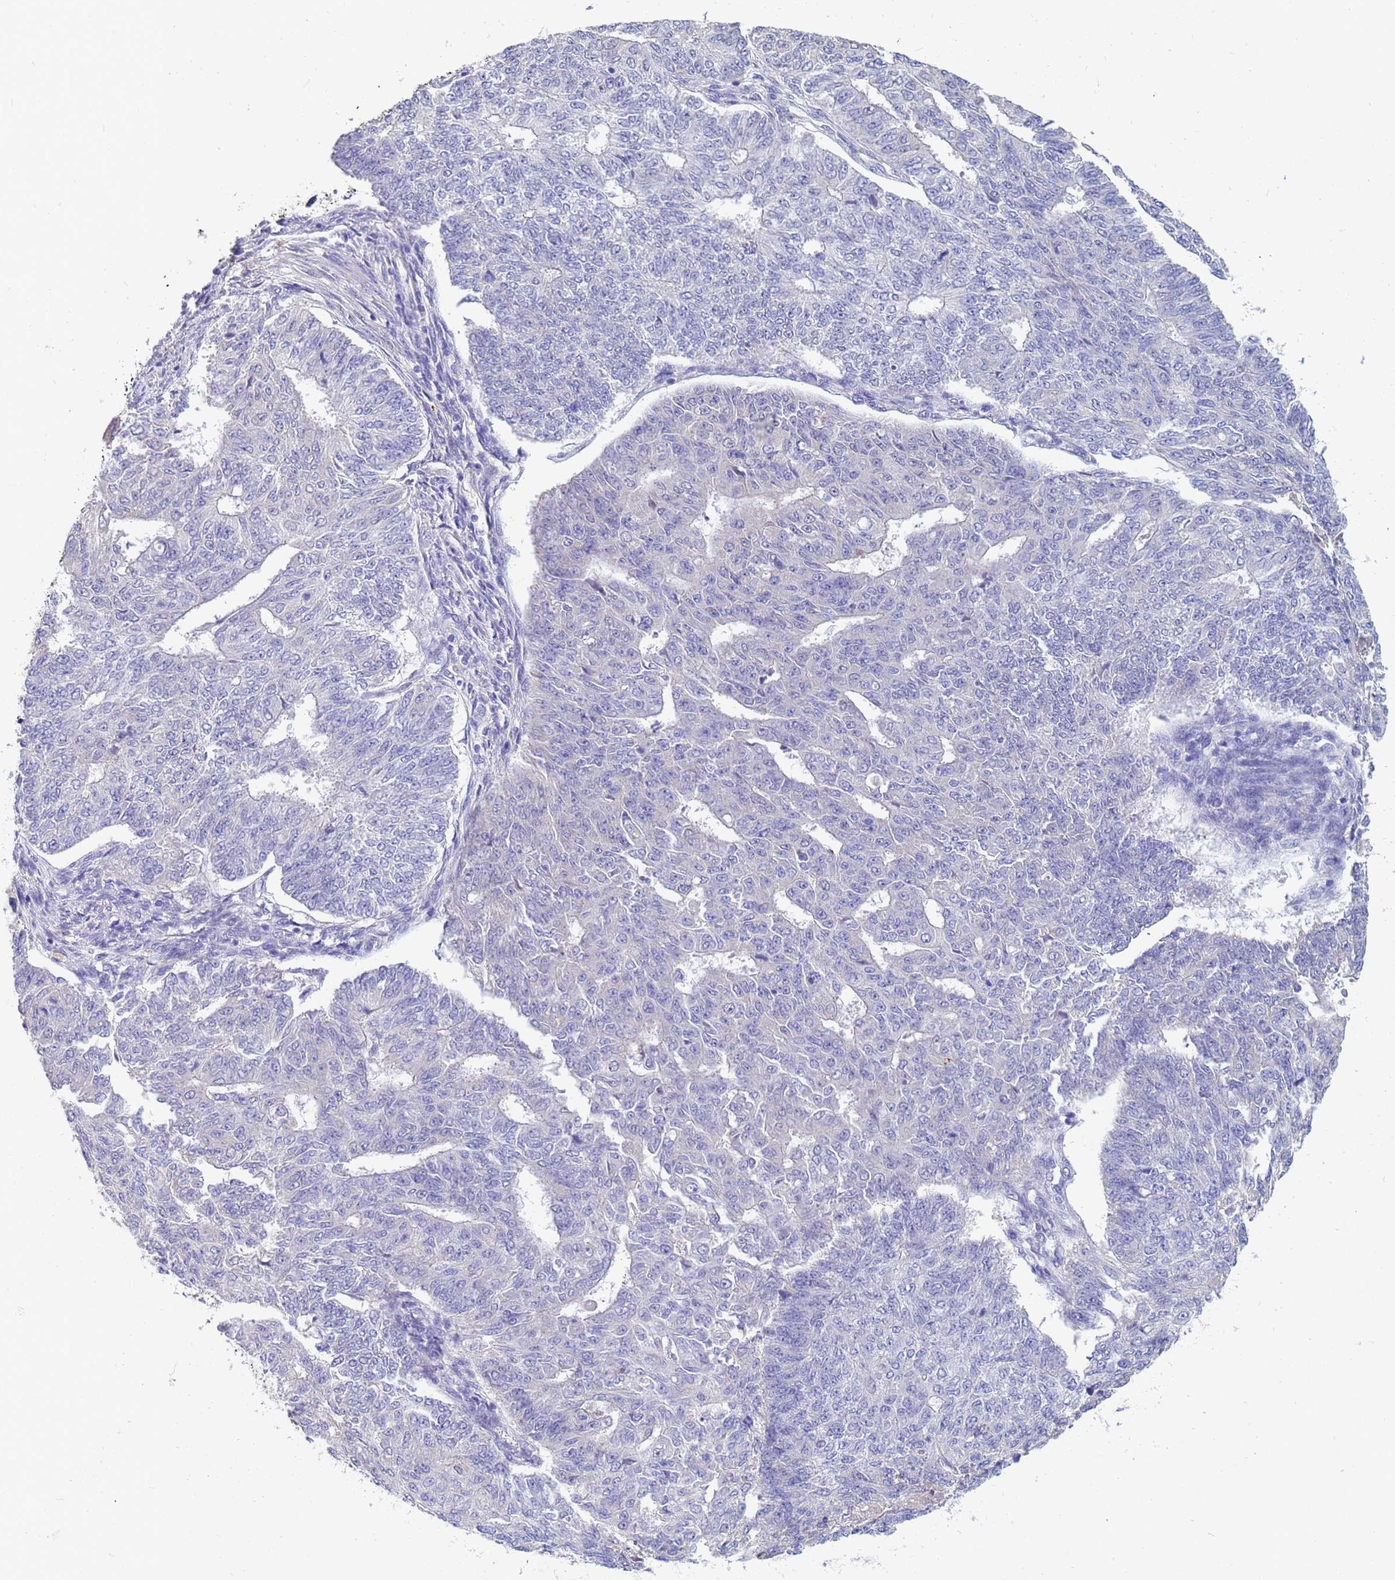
{"staining": {"intensity": "negative", "quantity": "none", "location": "none"}, "tissue": "endometrial cancer", "cell_type": "Tumor cells", "image_type": "cancer", "snomed": [{"axis": "morphology", "description": "Adenocarcinoma, NOS"}, {"axis": "topography", "description": "Endometrium"}], "caption": "Immunohistochemistry image of human endometrial cancer (adenocarcinoma) stained for a protein (brown), which shows no staining in tumor cells. The staining was performed using DAB to visualize the protein expression in brown, while the nuclei were stained in blue with hematoxylin (Magnification: 20x).", "gene": "IHO1", "patient": {"sex": "female", "age": 32}}